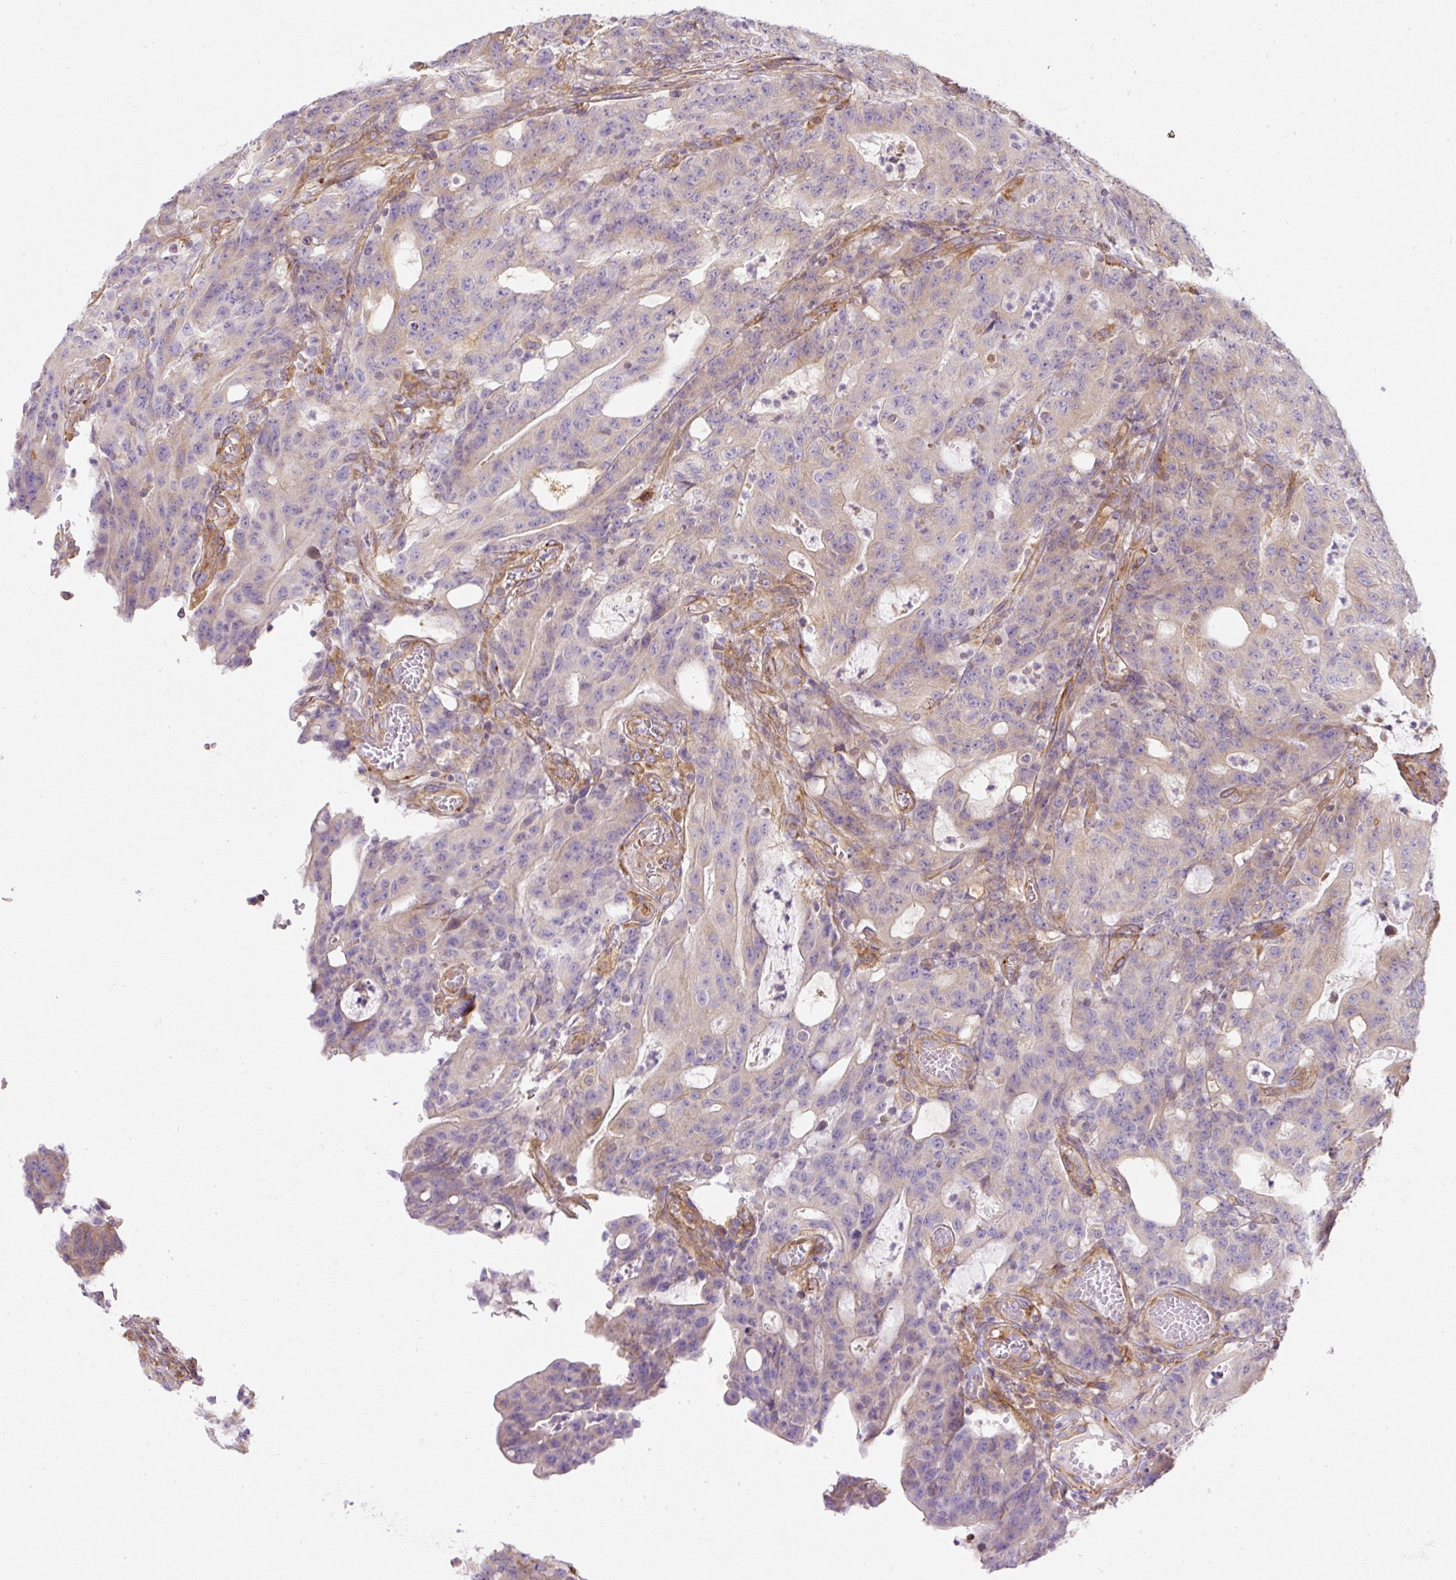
{"staining": {"intensity": "weak", "quantity": "<25%", "location": "cytoplasmic/membranous"}, "tissue": "colorectal cancer", "cell_type": "Tumor cells", "image_type": "cancer", "snomed": [{"axis": "morphology", "description": "Adenocarcinoma, NOS"}, {"axis": "topography", "description": "Colon"}], "caption": "Immunohistochemical staining of colorectal cancer shows no significant staining in tumor cells.", "gene": "ERAP2", "patient": {"sex": "male", "age": 83}}